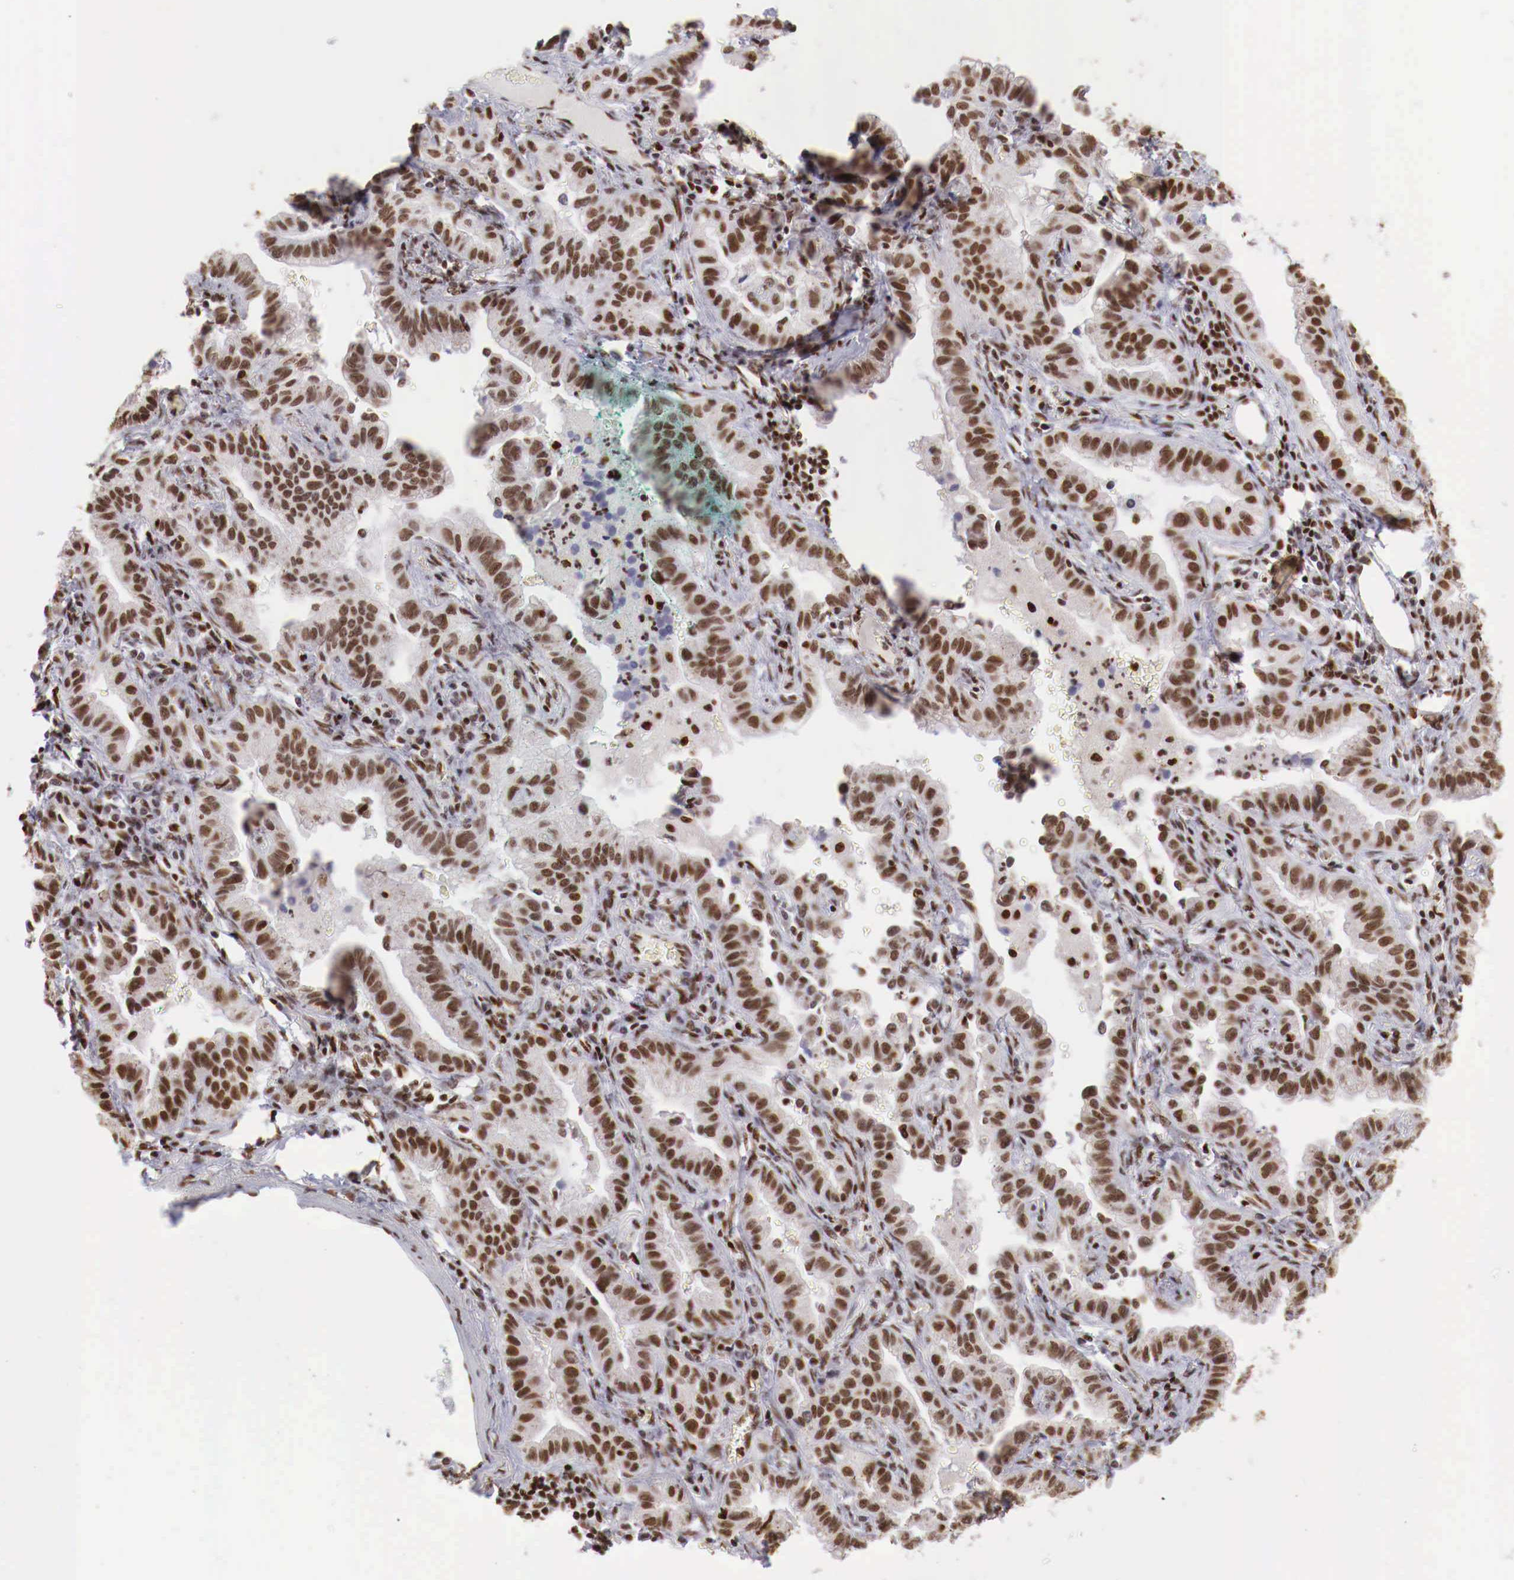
{"staining": {"intensity": "moderate", "quantity": ">75%", "location": "nuclear"}, "tissue": "lung cancer", "cell_type": "Tumor cells", "image_type": "cancer", "snomed": [{"axis": "morphology", "description": "Adenocarcinoma, NOS"}, {"axis": "topography", "description": "Lung"}], "caption": "Lung adenocarcinoma was stained to show a protein in brown. There is medium levels of moderate nuclear staining in approximately >75% of tumor cells.", "gene": "MAX", "patient": {"sex": "female", "age": 50}}